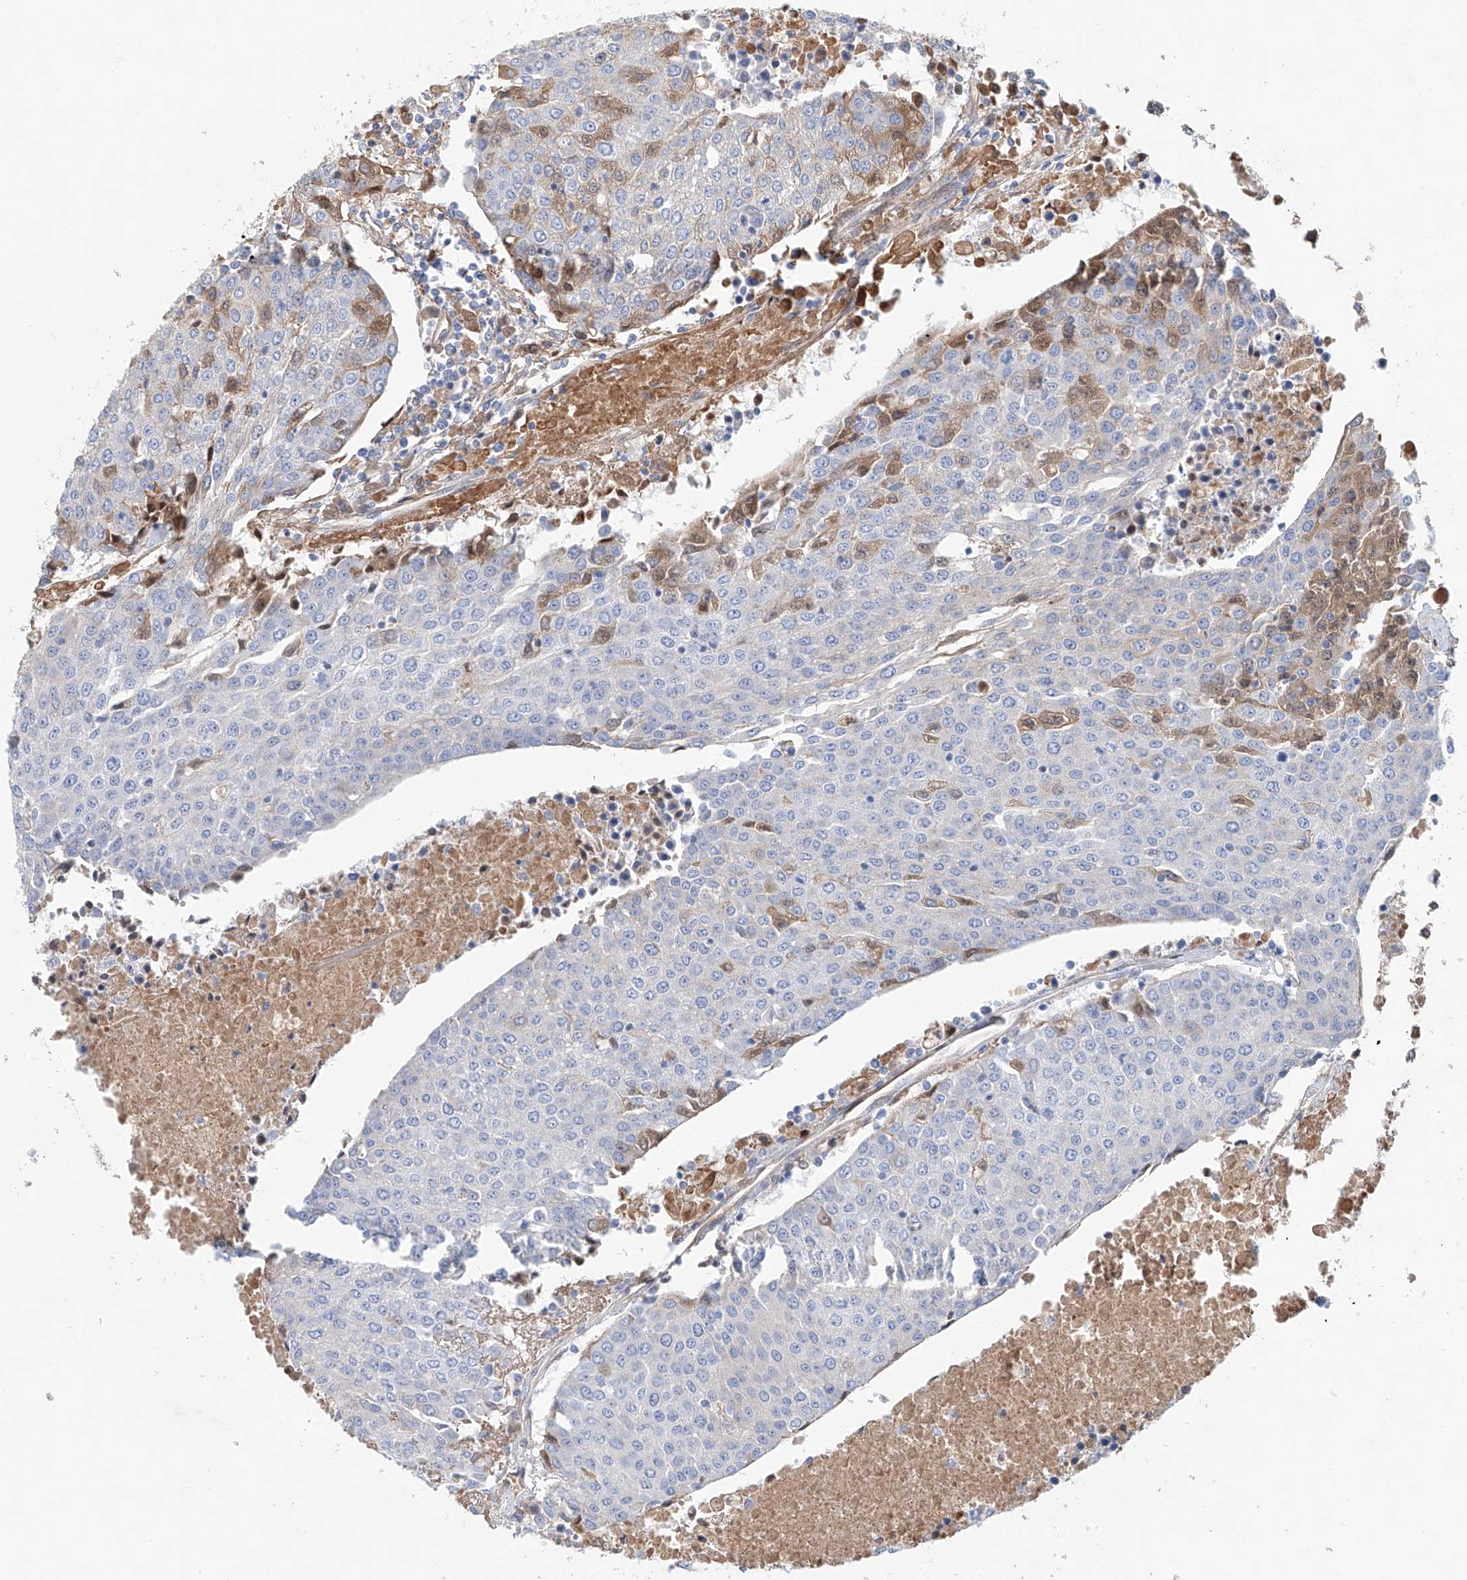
{"staining": {"intensity": "negative", "quantity": "none", "location": "none"}, "tissue": "urothelial cancer", "cell_type": "Tumor cells", "image_type": "cancer", "snomed": [{"axis": "morphology", "description": "Urothelial carcinoma, High grade"}, {"axis": "topography", "description": "Urinary bladder"}], "caption": "The micrograph displays no staining of tumor cells in urothelial cancer. Brightfield microscopy of immunohistochemistry (IHC) stained with DAB (brown) and hematoxylin (blue), captured at high magnification.", "gene": "FRYL", "patient": {"sex": "female", "age": 85}}